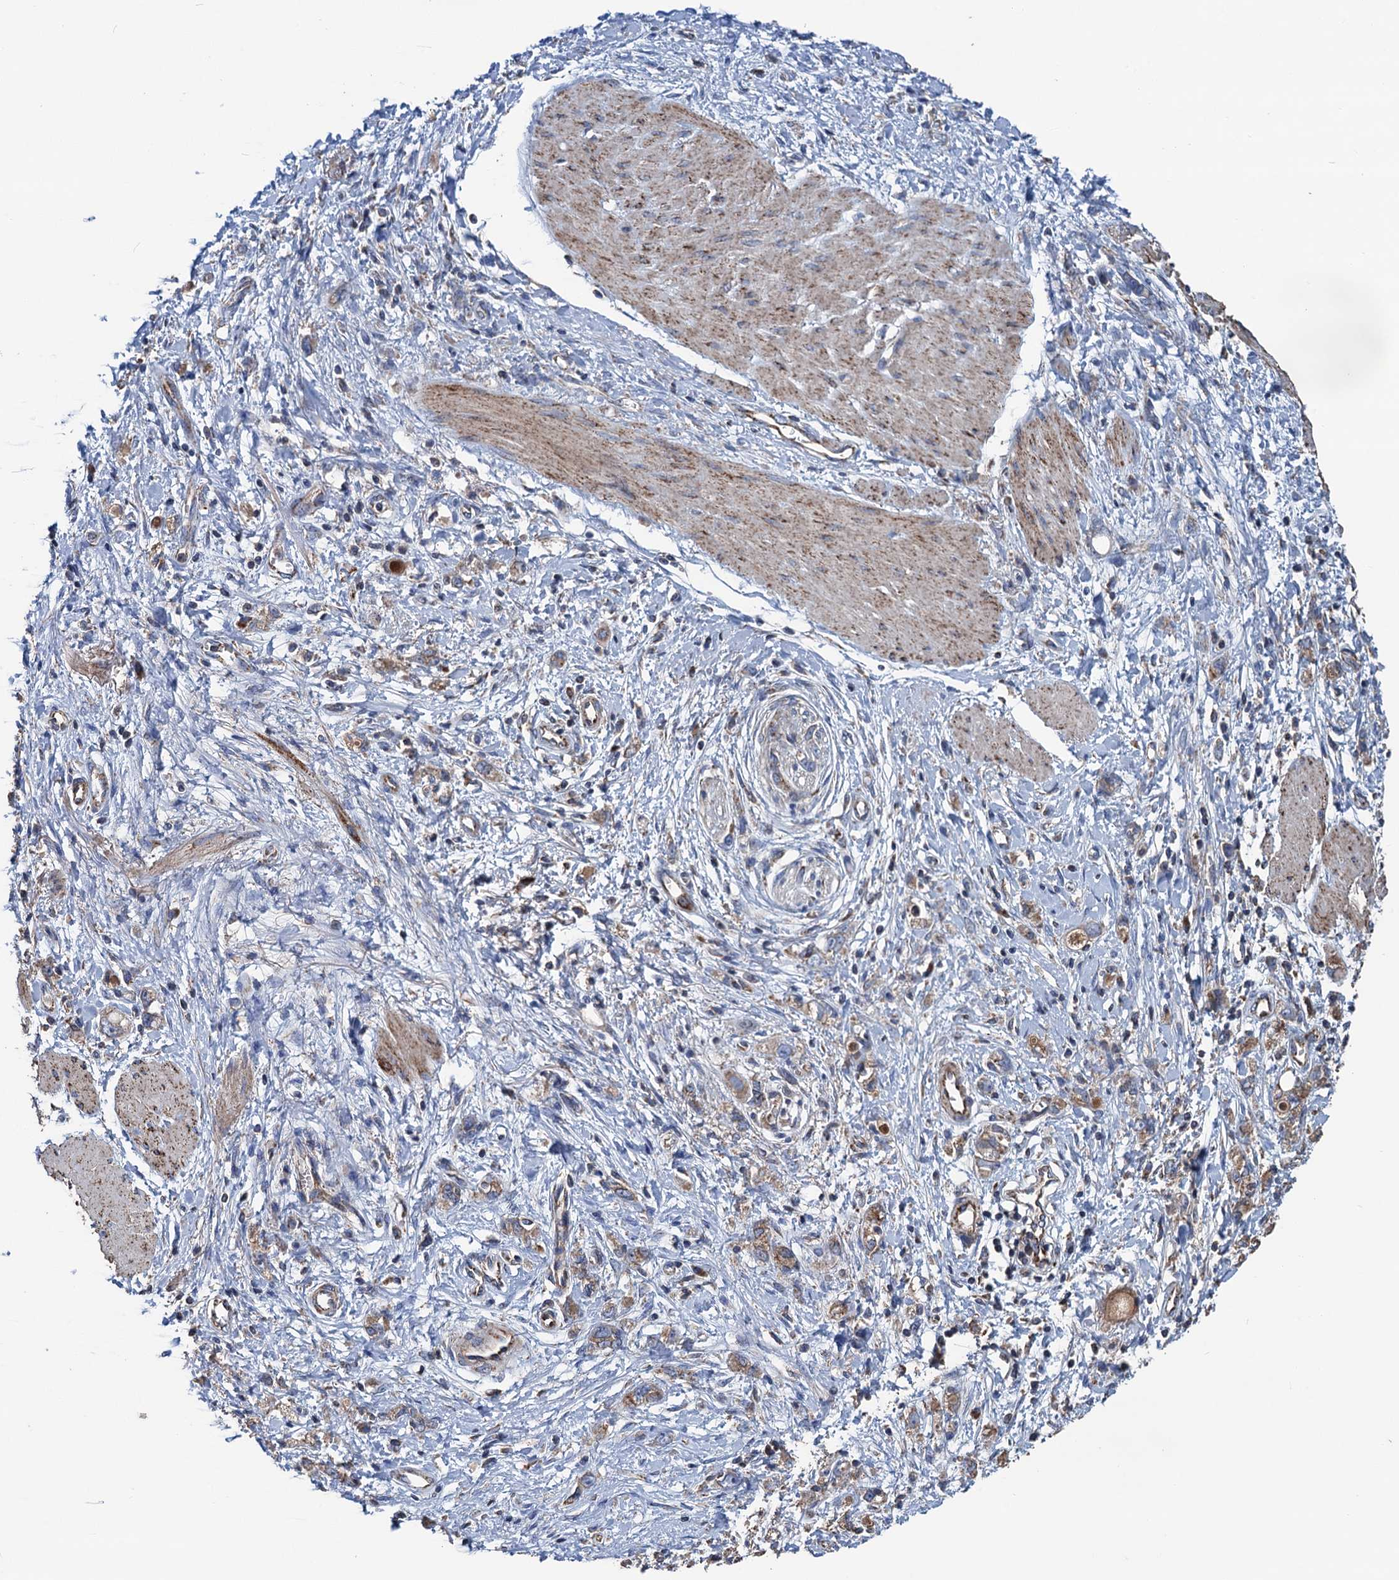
{"staining": {"intensity": "moderate", "quantity": ">75%", "location": "cytoplasmic/membranous"}, "tissue": "stomach cancer", "cell_type": "Tumor cells", "image_type": "cancer", "snomed": [{"axis": "morphology", "description": "Adenocarcinoma, NOS"}, {"axis": "topography", "description": "Stomach"}], "caption": "Immunohistochemistry of human stomach cancer reveals medium levels of moderate cytoplasmic/membranous expression in approximately >75% of tumor cells.", "gene": "DGLUCY", "patient": {"sex": "female", "age": 76}}